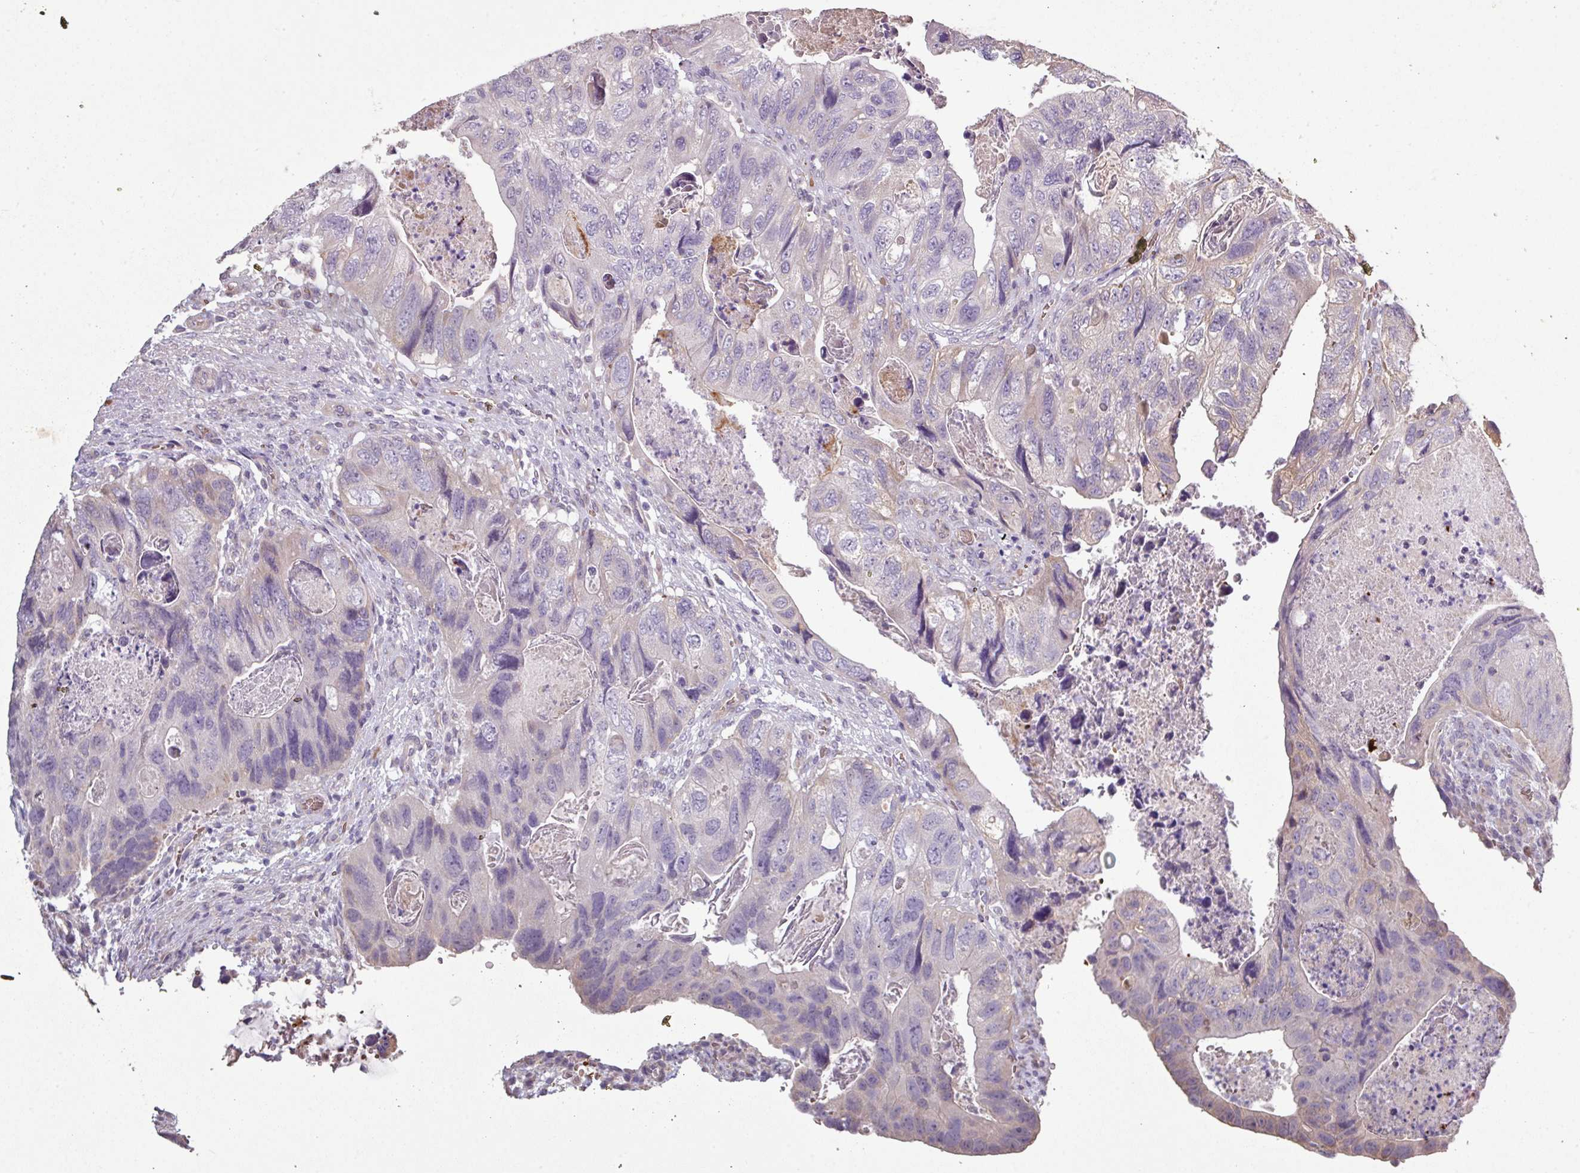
{"staining": {"intensity": "weak", "quantity": "25%-75%", "location": "cytoplasmic/membranous"}, "tissue": "colorectal cancer", "cell_type": "Tumor cells", "image_type": "cancer", "snomed": [{"axis": "morphology", "description": "Adenocarcinoma, NOS"}, {"axis": "topography", "description": "Rectum"}], "caption": "Immunohistochemical staining of human colorectal adenocarcinoma demonstrates low levels of weak cytoplasmic/membranous protein staining in about 25%-75% of tumor cells.", "gene": "NHSL2", "patient": {"sex": "male", "age": 63}}